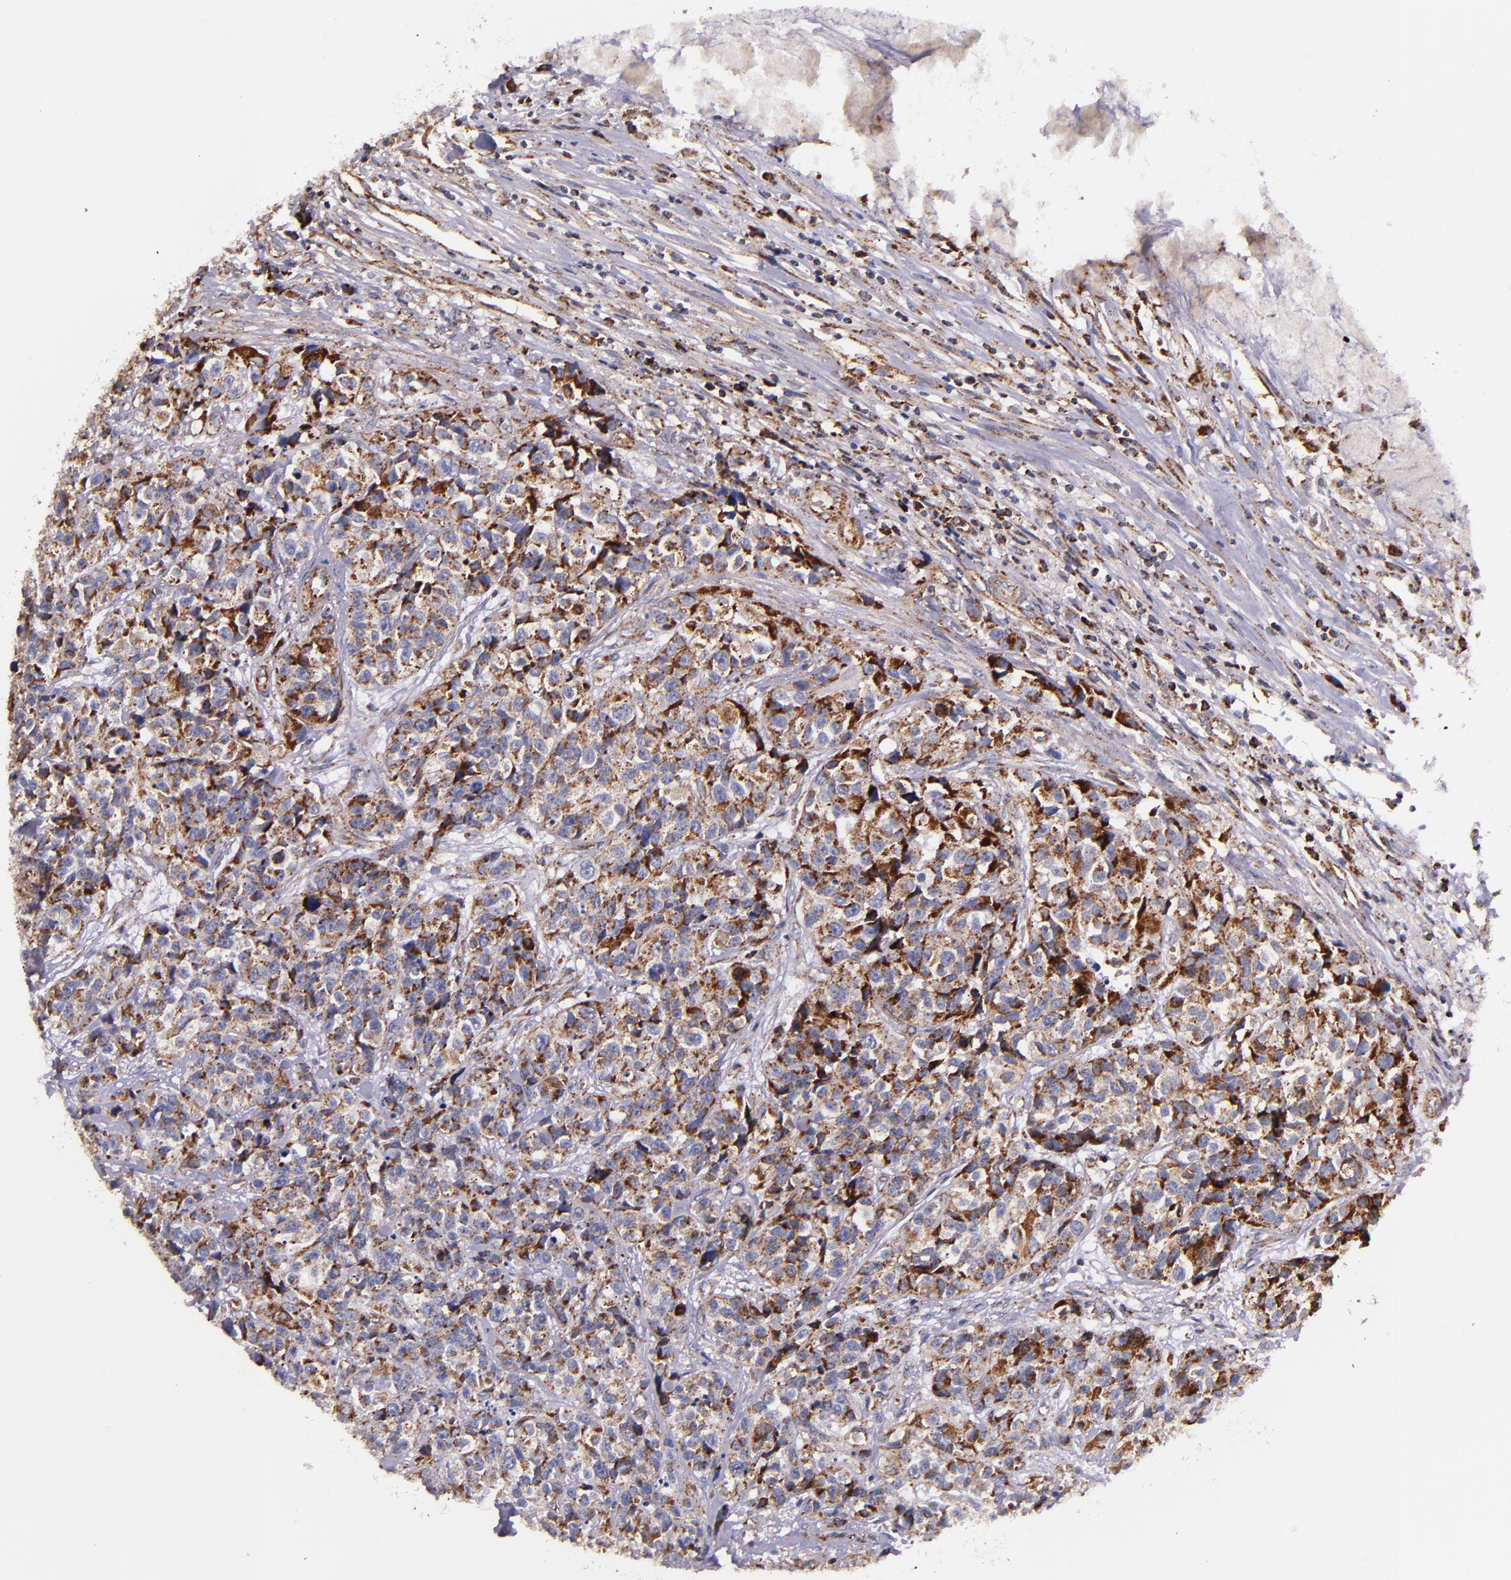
{"staining": {"intensity": "moderate", "quantity": "25%-75%", "location": "cytoplasmic/membranous"}, "tissue": "urothelial cancer", "cell_type": "Tumor cells", "image_type": "cancer", "snomed": [{"axis": "morphology", "description": "Urothelial carcinoma, High grade"}, {"axis": "topography", "description": "Urinary bladder"}], "caption": "Immunohistochemistry micrograph of neoplastic tissue: urothelial carcinoma (high-grade) stained using immunohistochemistry (IHC) reveals medium levels of moderate protein expression localized specifically in the cytoplasmic/membranous of tumor cells, appearing as a cytoplasmic/membranous brown color.", "gene": "IDH3G", "patient": {"sex": "female", "age": 81}}